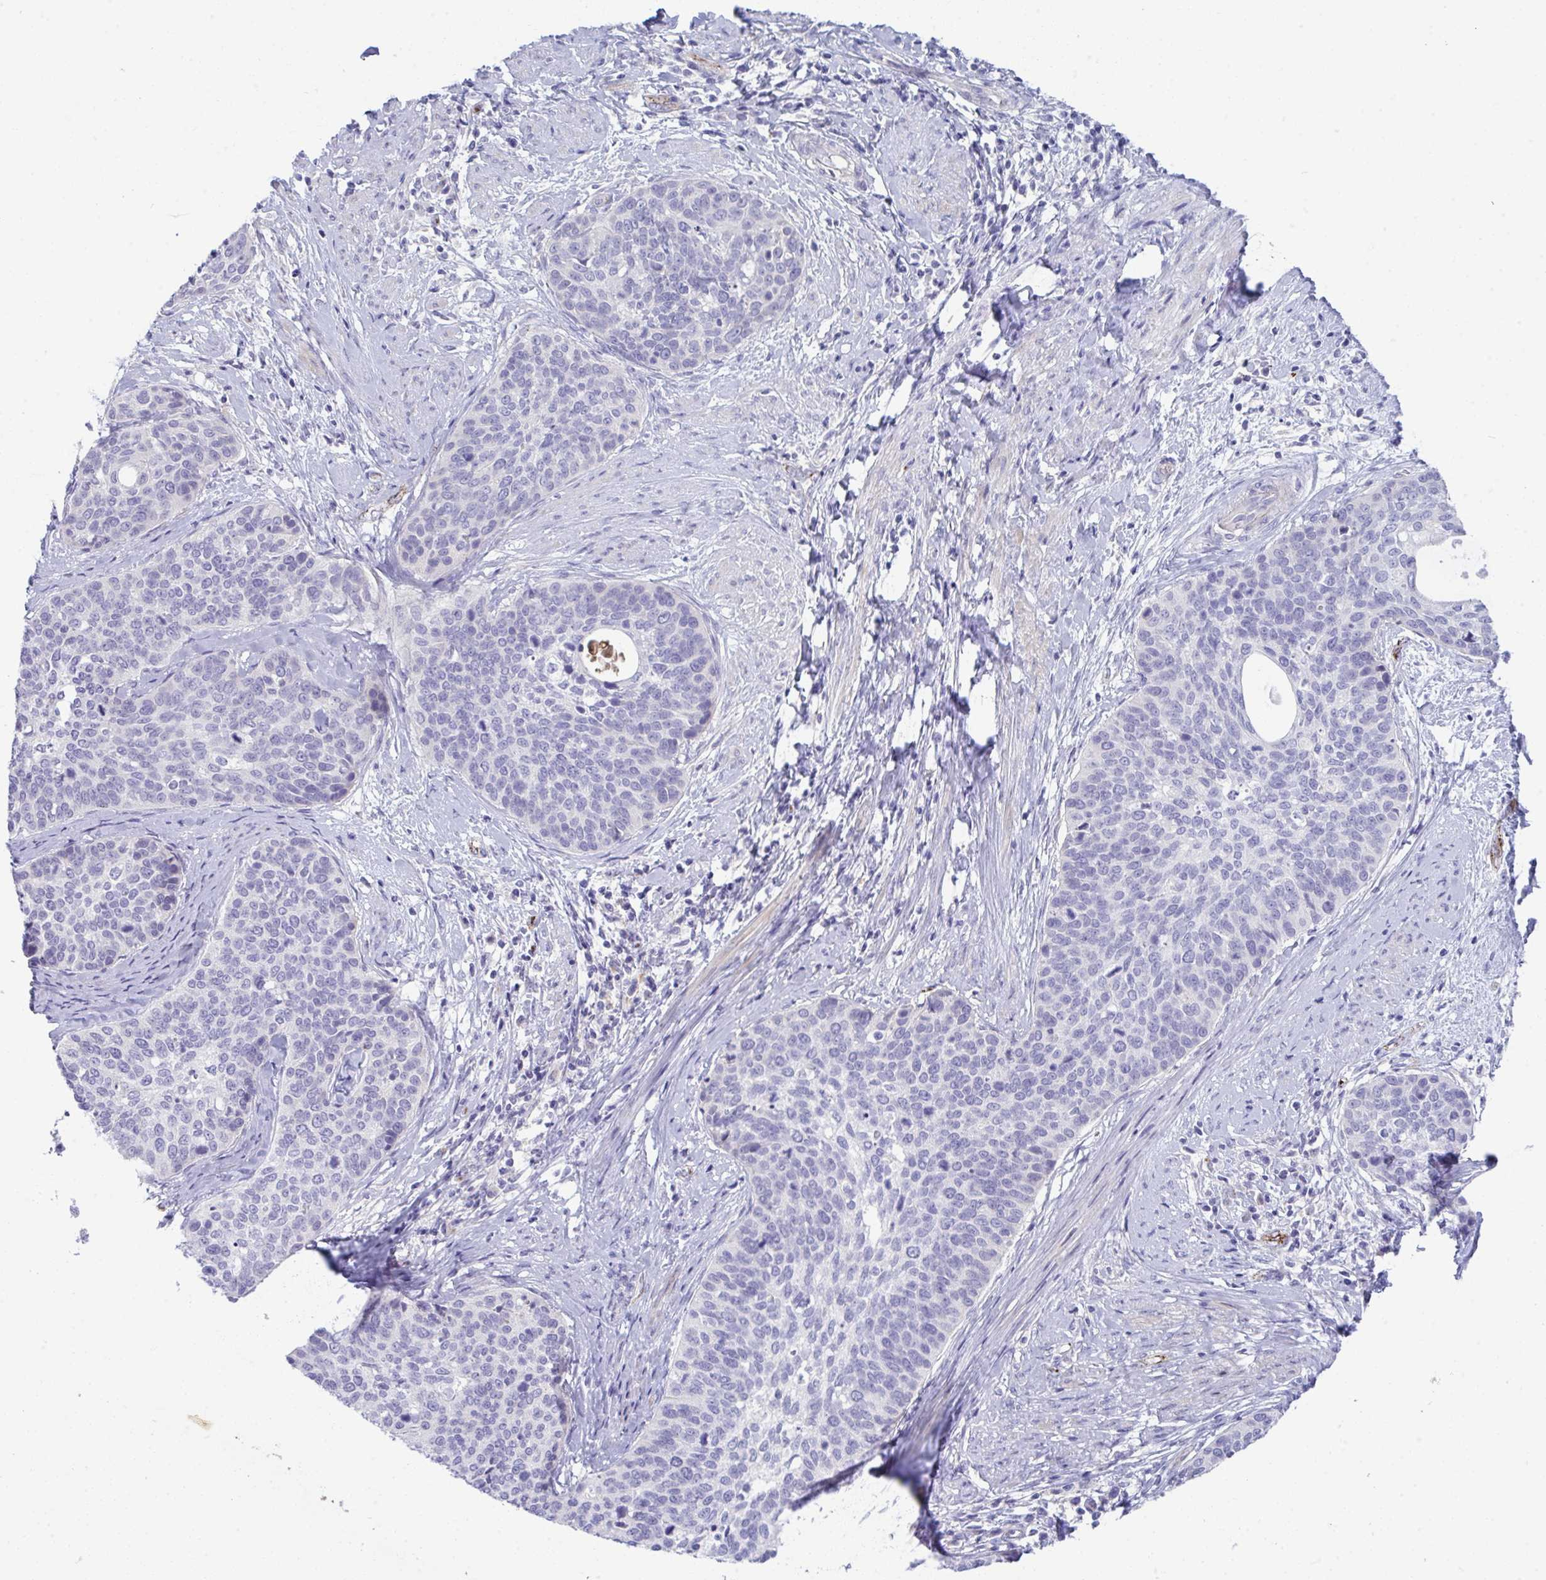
{"staining": {"intensity": "negative", "quantity": "none", "location": "none"}, "tissue": "cervical cancer", "cell_type": "Tumor cells", "image_type": "cancer", "snomed": [{"axis": "morphology", "description": "Squamous cell carcinoma, NOS"}, {"axis": "topography", "description": "Cervix"}], "caption": "High power microscopy micrograph of an immunohistochemistry (IHC) image of squamous cell carcinoma (cervical), revealing no significant staining in tumor cells.", "gene": "TOR1AIP2", "patient": {"sex": "female", "age": 69}}